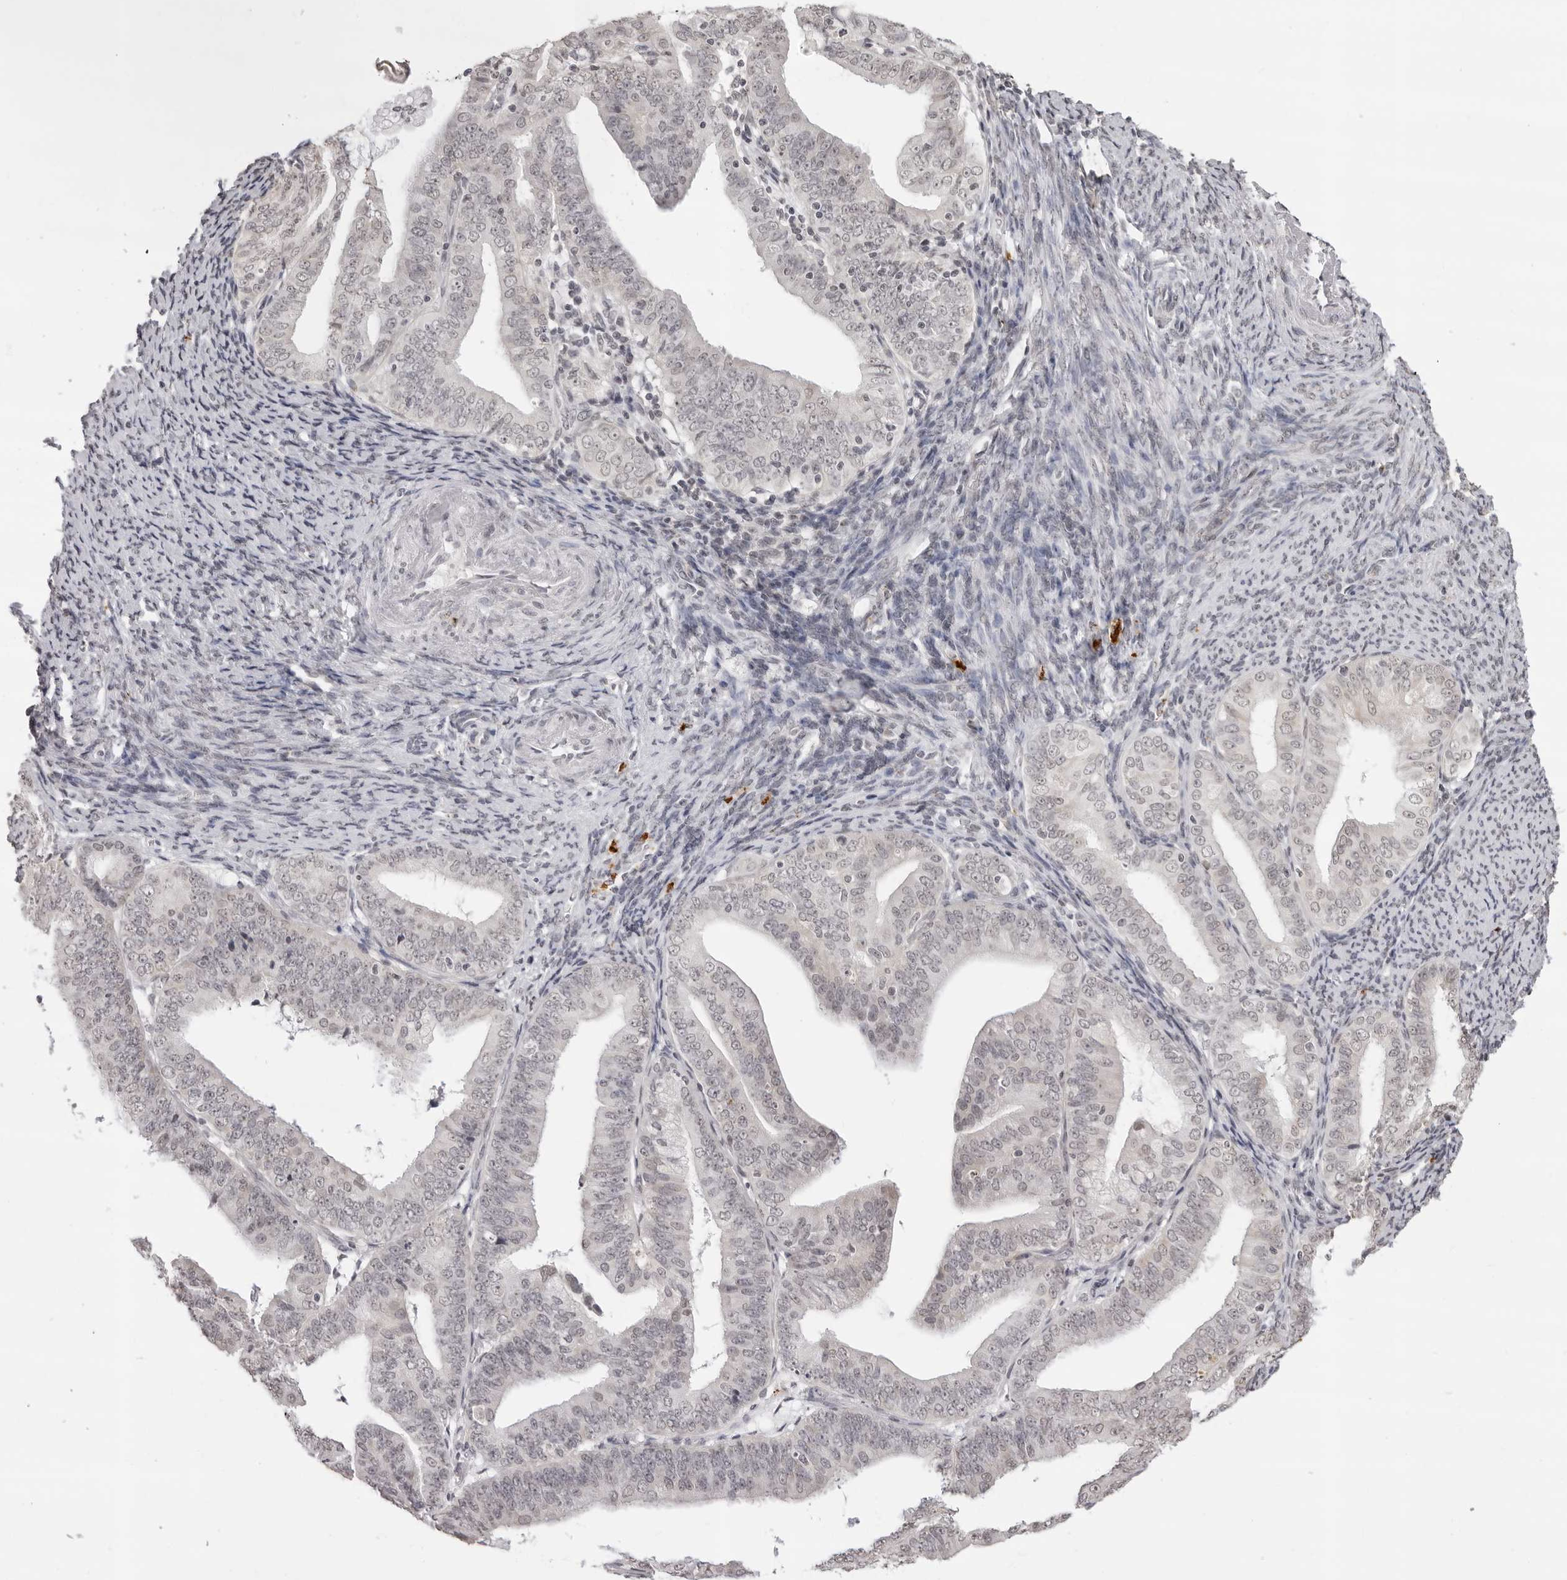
{"staining": {"intensity": "weak", "quantity": "<25%", "location": "nuclear"}, "tissue": "endometrial cancer", "cell_type": "Tumor cells", "image_type": "cancer", "snomed": [{"axis": "morphology", "description": "Adenocarcinoma, NOS"}, {"axis": "topography", "description": "Endometrium"}], "caption": "Immunohistochemistry micrograph of human adenocarcinoma (endometrial) stained for a protein (brown), which reveals no positivity in tumor cells. The staining is performed using DAB brown chromogen with nuclei counter-stained in using hematoxylin.", "gene": "NTM", "patient": {"sex": "female", "age": 63}}